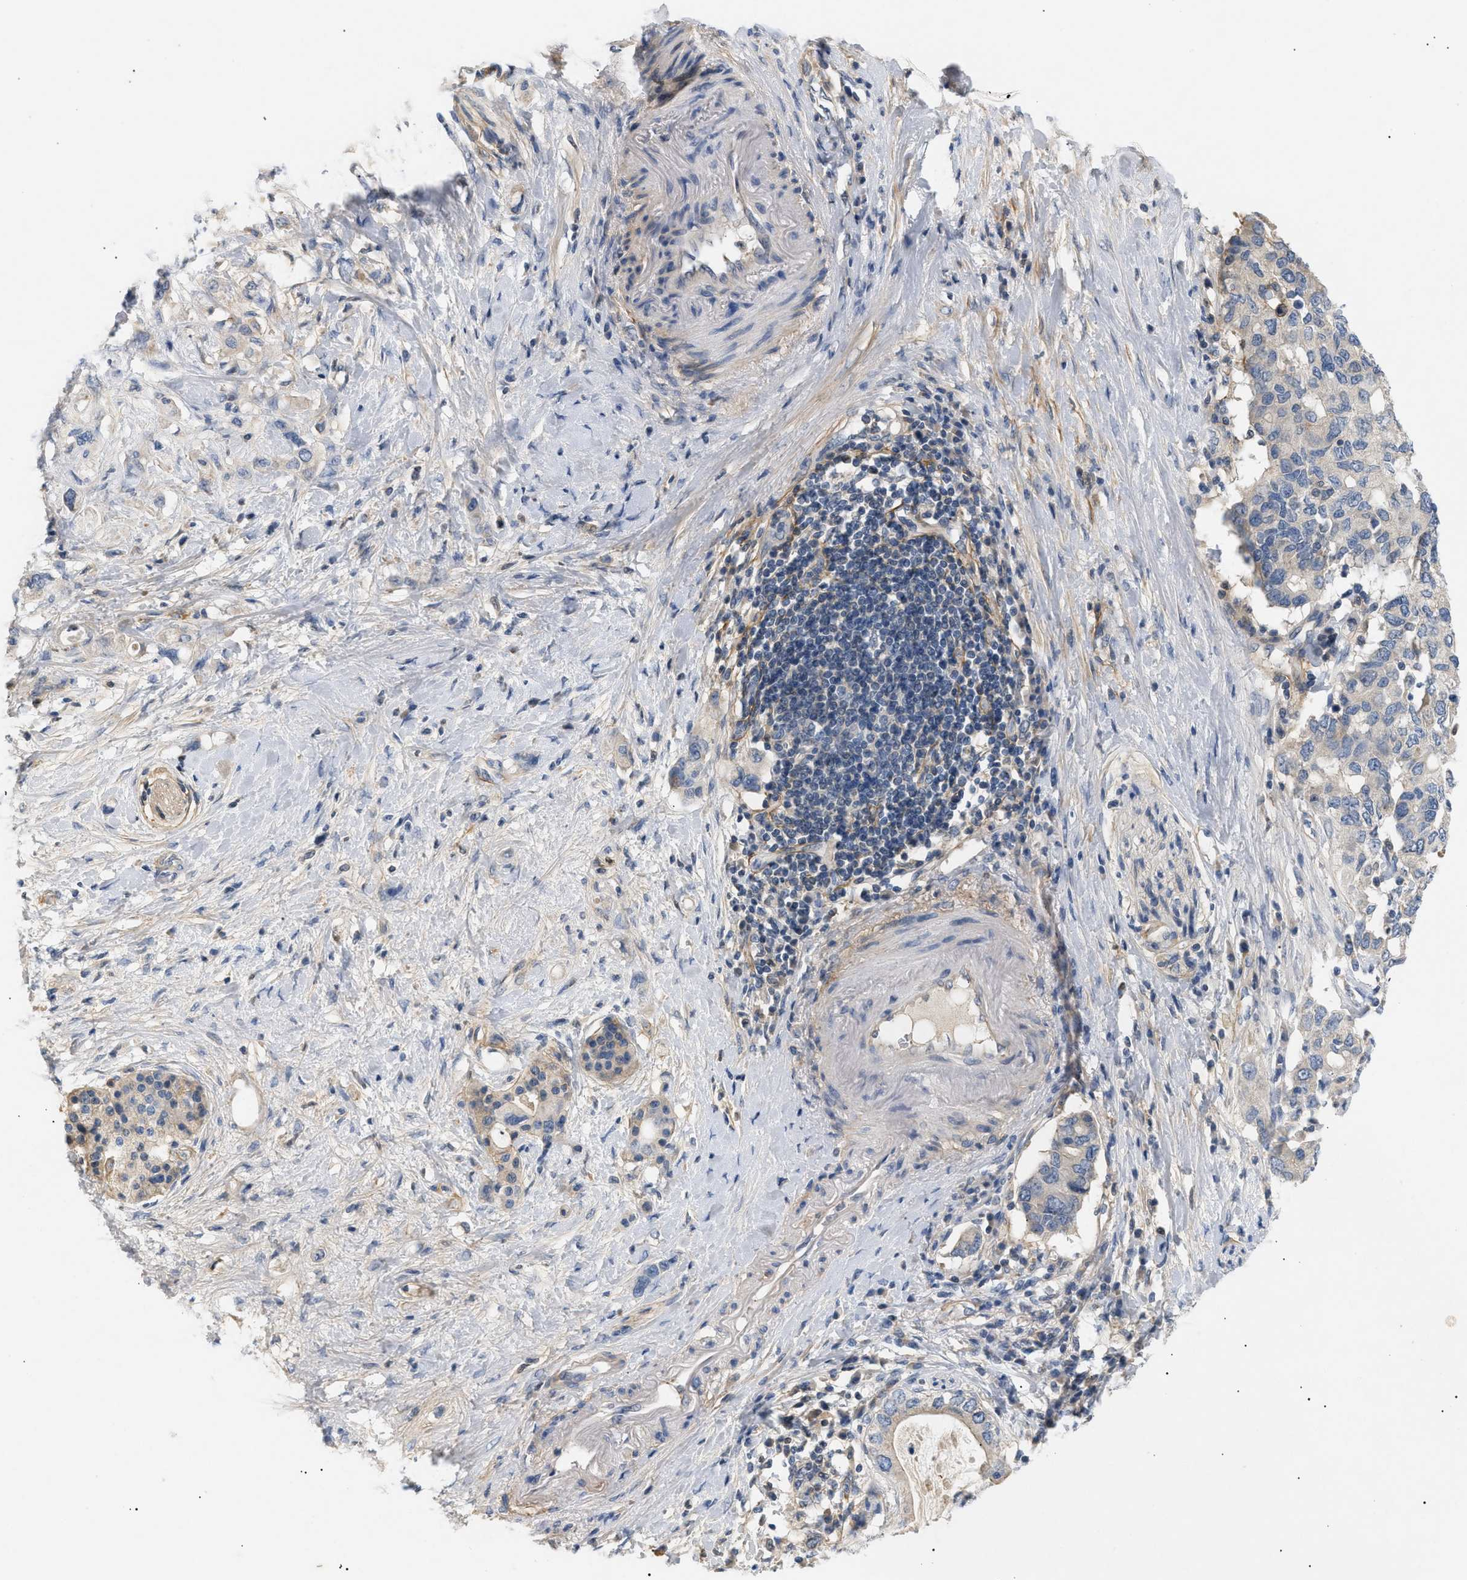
{"staining": {"intensity": "negative", "quantity": "none", "location": "none"}, "tissue": "pancreatic cancer", "cell_type": "Tumor cells", "image_type": "cancer", "snomed": [{"axis": "morphology", "description": "Adenocarcinoma, NOS"}, {"axis": "topography", "description": "Pancreas"}], "caption": "IHC histopathology image of neoplastic tissue: adenocarcinoma (pancreatic) stained with DAB demonstrates no significant protein positivity in tumor cells.", "gene": "FARS2", "patient": {"sex": "female", "age": 56}}